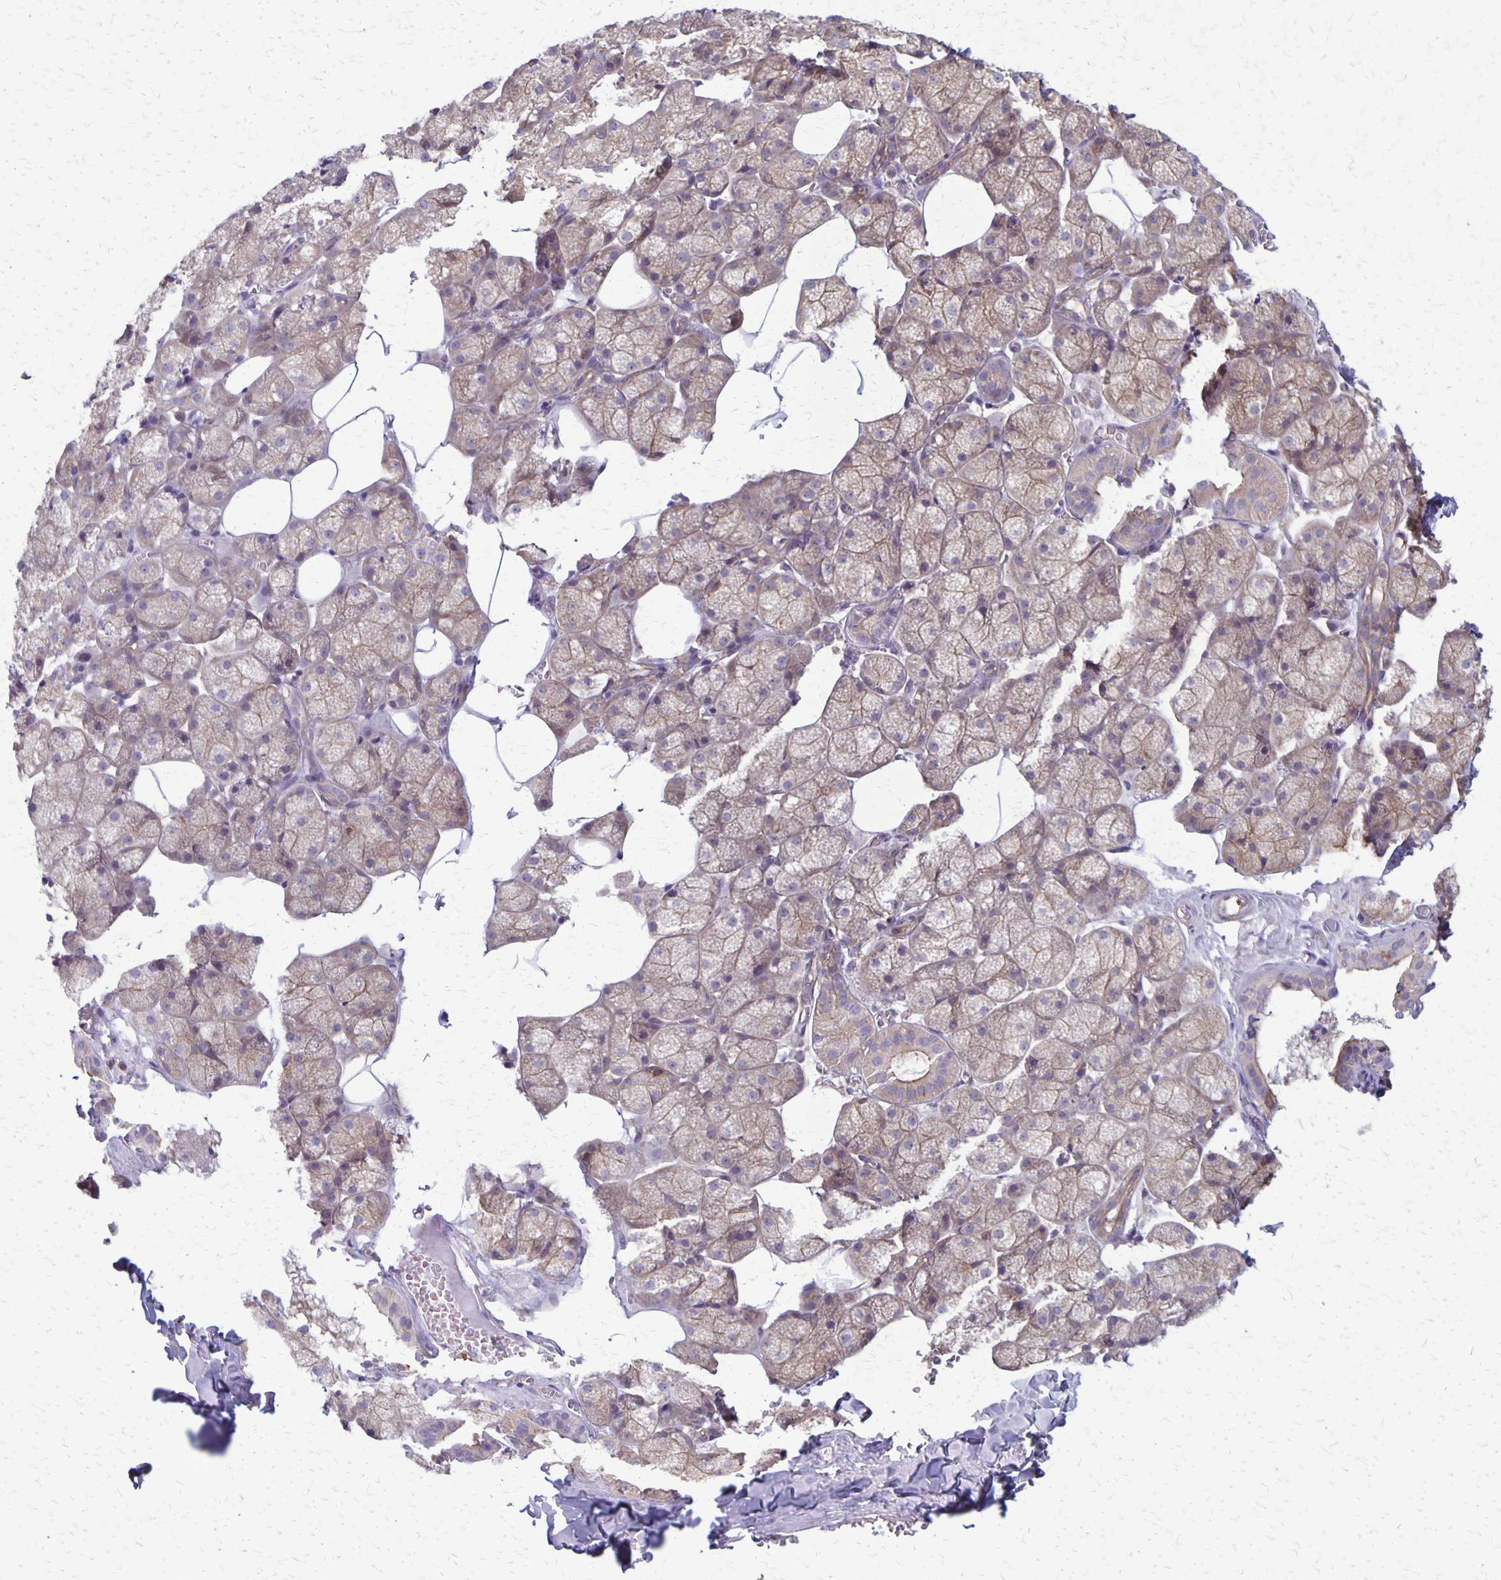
{"staining": {"intensity": "weak", "quantity": ">75%", "location": "cytoplasmic/membranous"}, "tissue": "salivary gland", "cell_type": "Glandular cells", "image_type": "normal", "snomed": [{"axis": "morphology", "description": "Normal tissue, NOS"}, {"axis": "topography", "description": "Salivary gland"}, {"axis": "topography", "description": "Peripheral nerve tissue"}], "caption": "Immunohistochemistry of unremarkable salivary gland reveals low levels of weak cytoplasmic/membranous staining in approximately >75% of glandular cells. Using DAB (3,3'-diaminobenzidine) (brown) and hematoxylin (blue) stains, captured at high magnification using brightfield microscopy.", "gene": "SEPTIN5", "patient": {"sex": "male", "age": 38}}